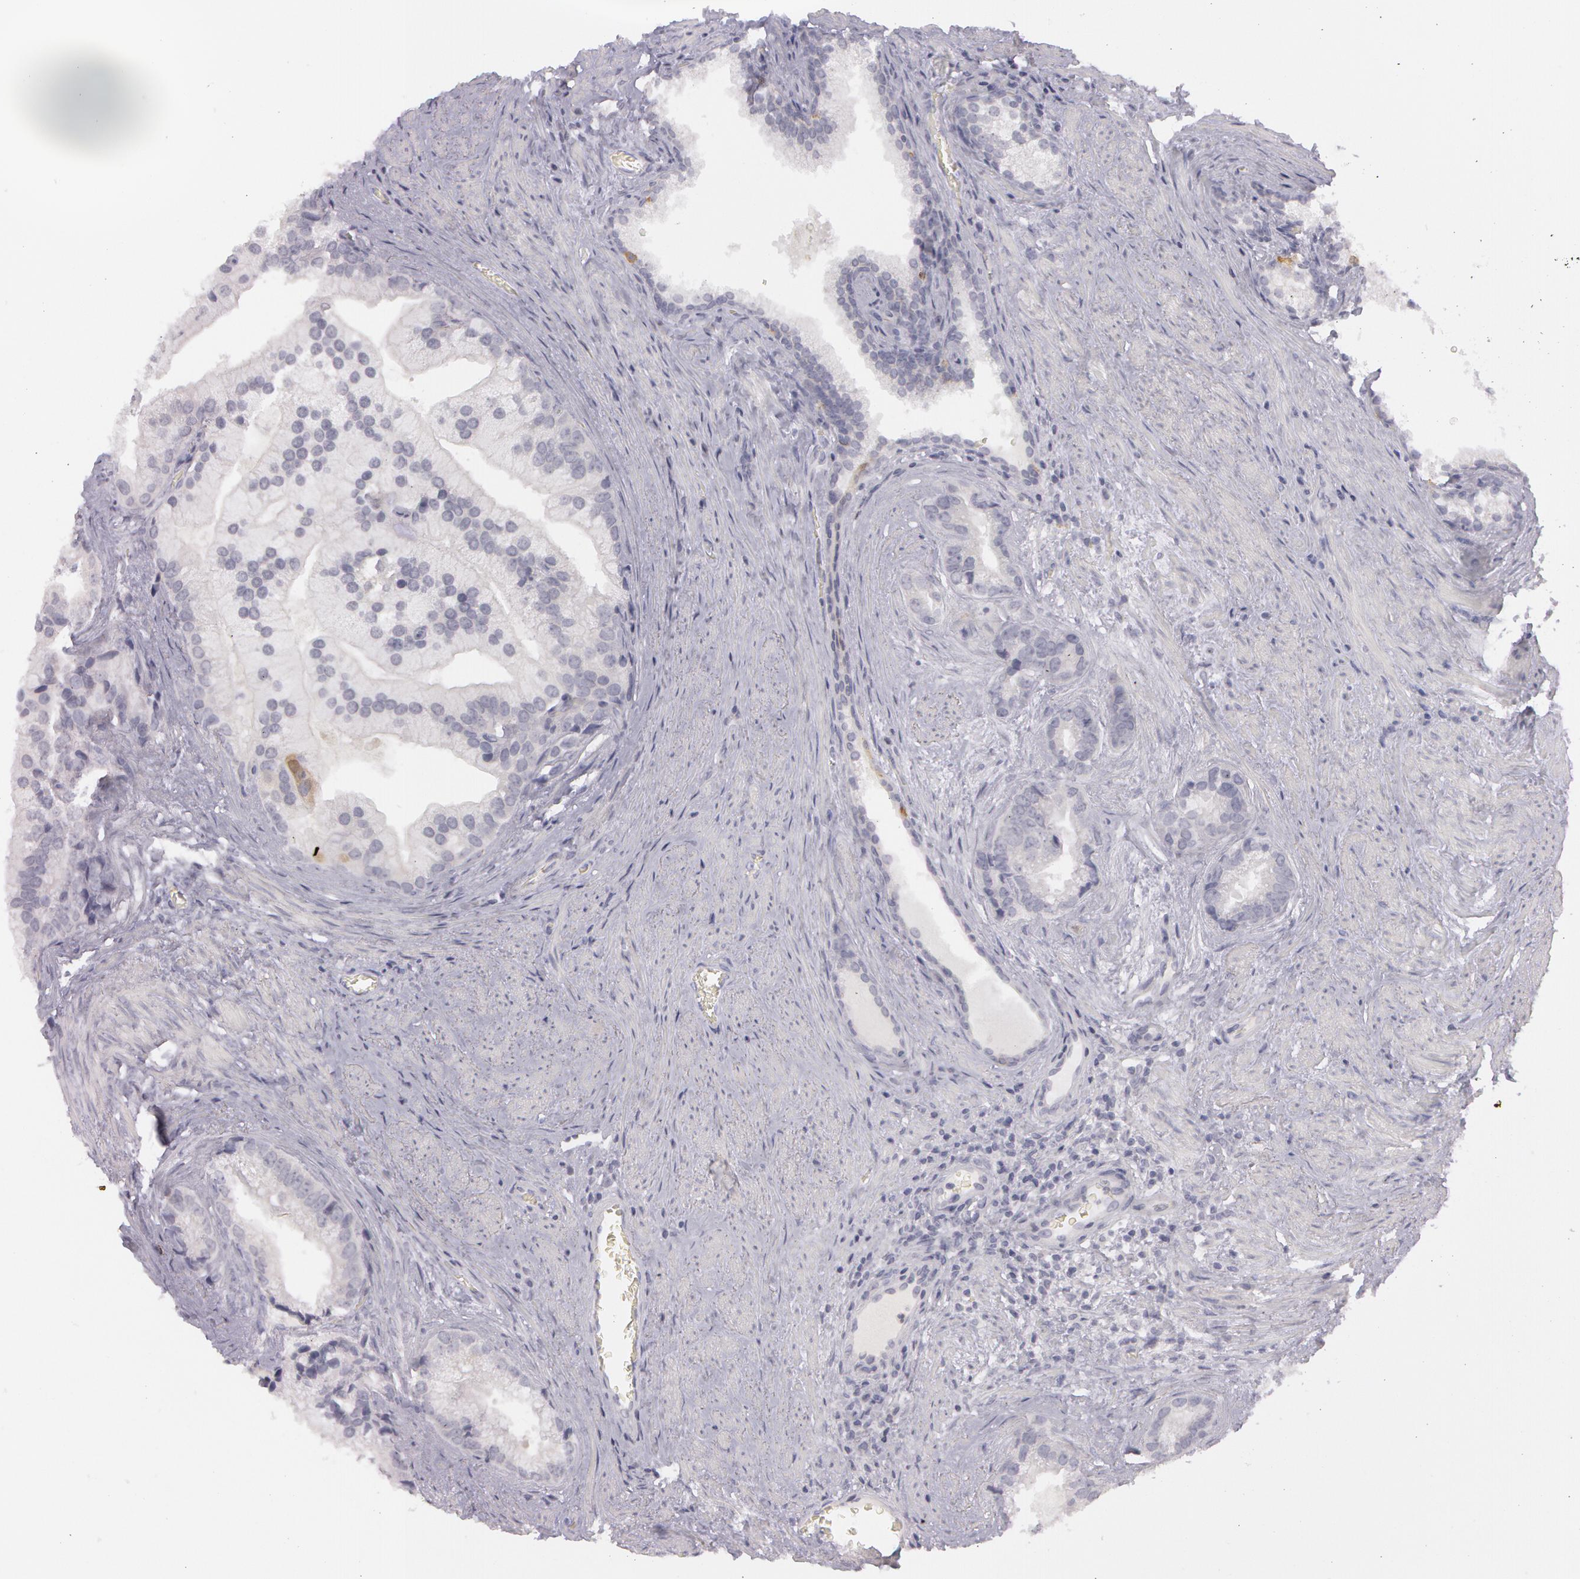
{"staining": {"intensity": "negative", "quantity": "none", "location": "none"}, "tissue": "prostate cancer", "cell_type": "Tumor cells", "image_type": "cancer", "snomed": [{"axis": "morphology", "description": "Adenocarcinoma, Low grade"}, {"axis": "topography", "description": "Prostate"}], "caption": "A photomicrograph of prostate adenocarcinoma (low-grade) stained for a protein displays no brown staining in tumor cells.", "gene": "IL1RN", "patient": {"sex": "male", "age": 71}}